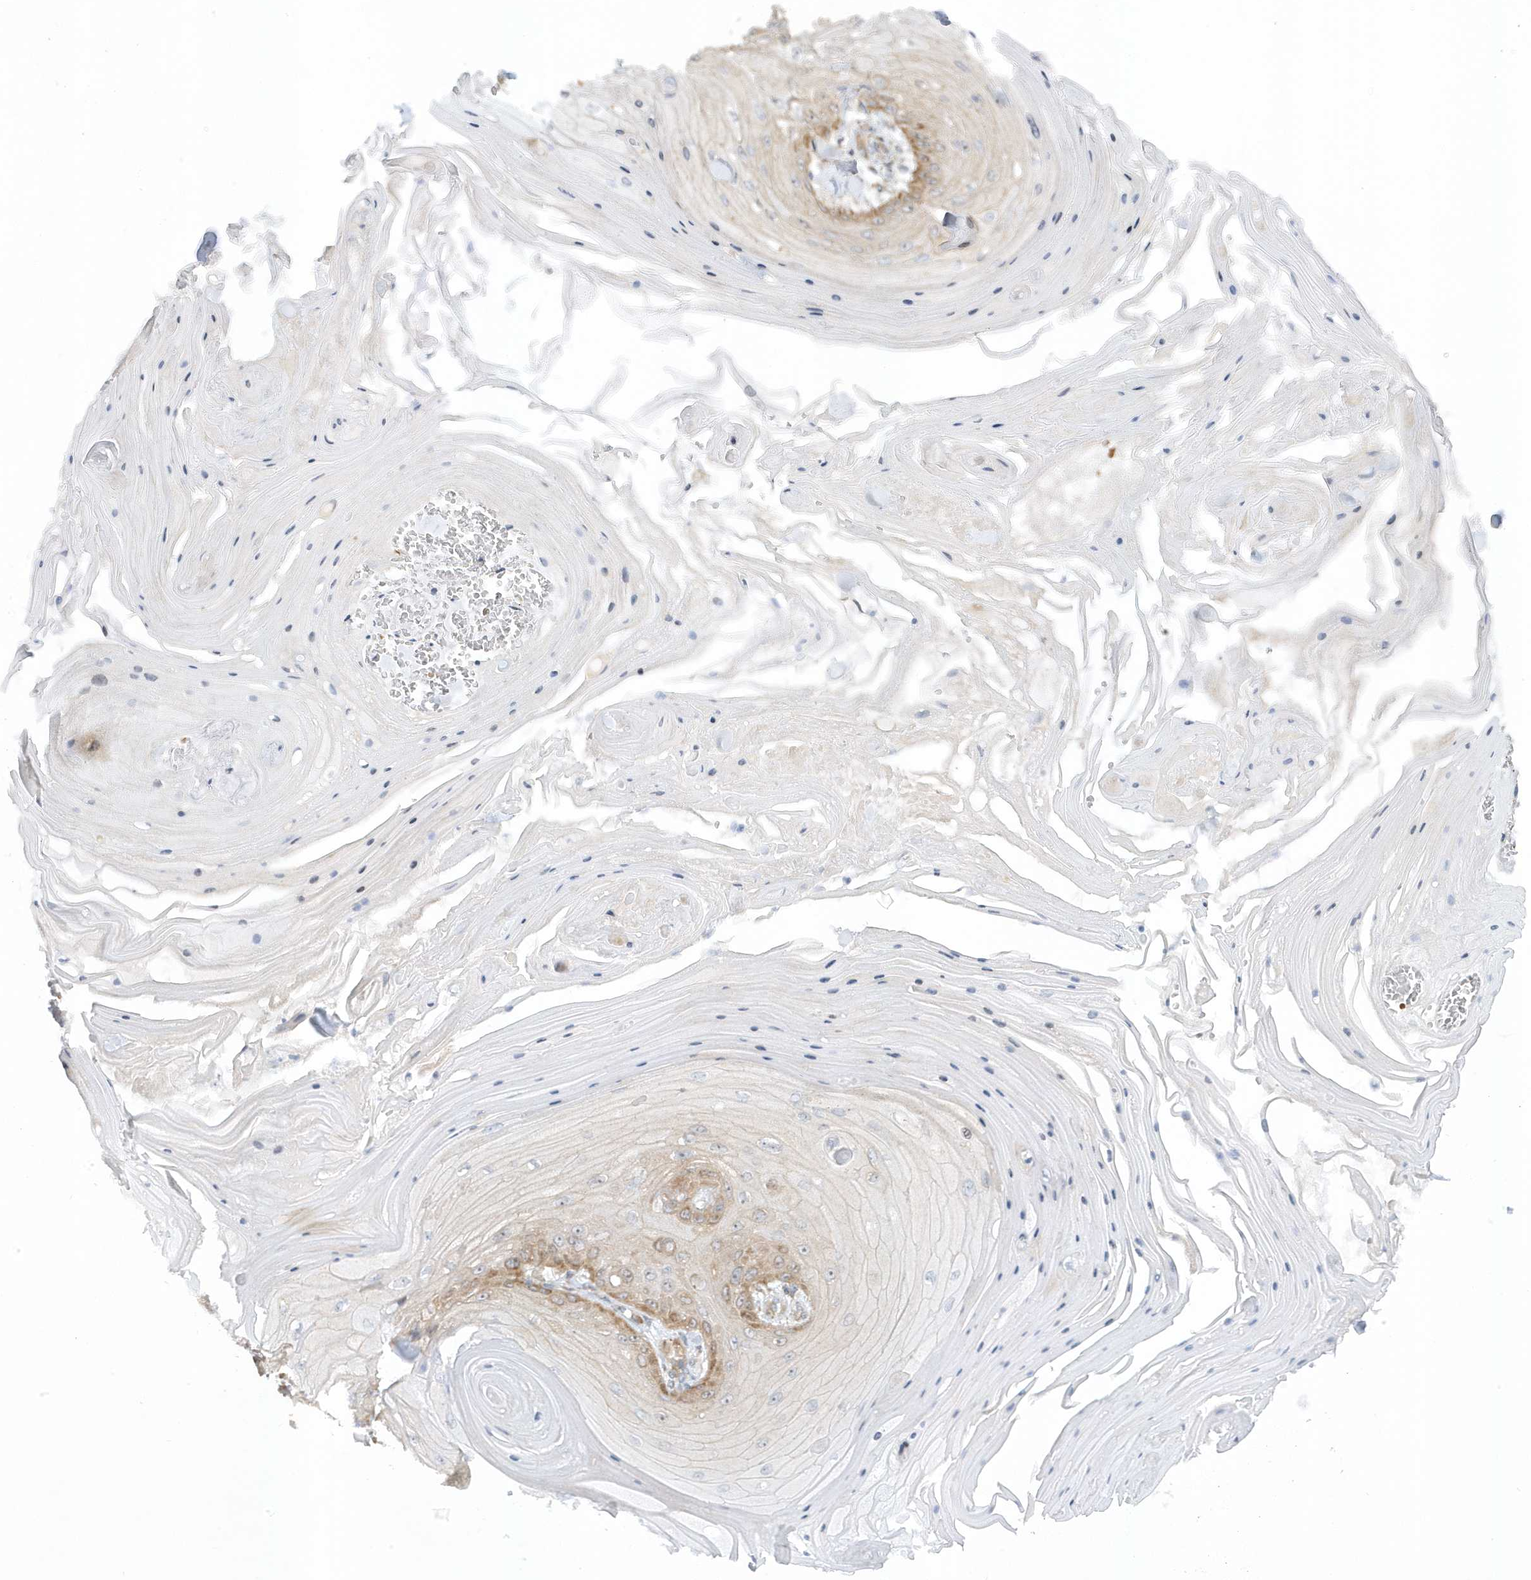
{"staining": {"intensity": "moderate", "quantity": "25%-75%", "location": "cytoplasmic/membranous"}, "tissue": "skin cancer", "cell_type": "Tumor cells", "image_type": "cancer", "snomed": [{"axis": "morphology", "description": "Squamous cell carcinoma, NOS"}, {"axis": "topography", "description": "Skin"}], "caption": "IHC (DAB) staining of squamous cell carcinoma (skin) displays moderate cytoplasmic/membranous protein staining in approximately 25%-75% of tumor cells.", "gene": "MAP7D3", "patient": {"sex": "male", "age": 74}}